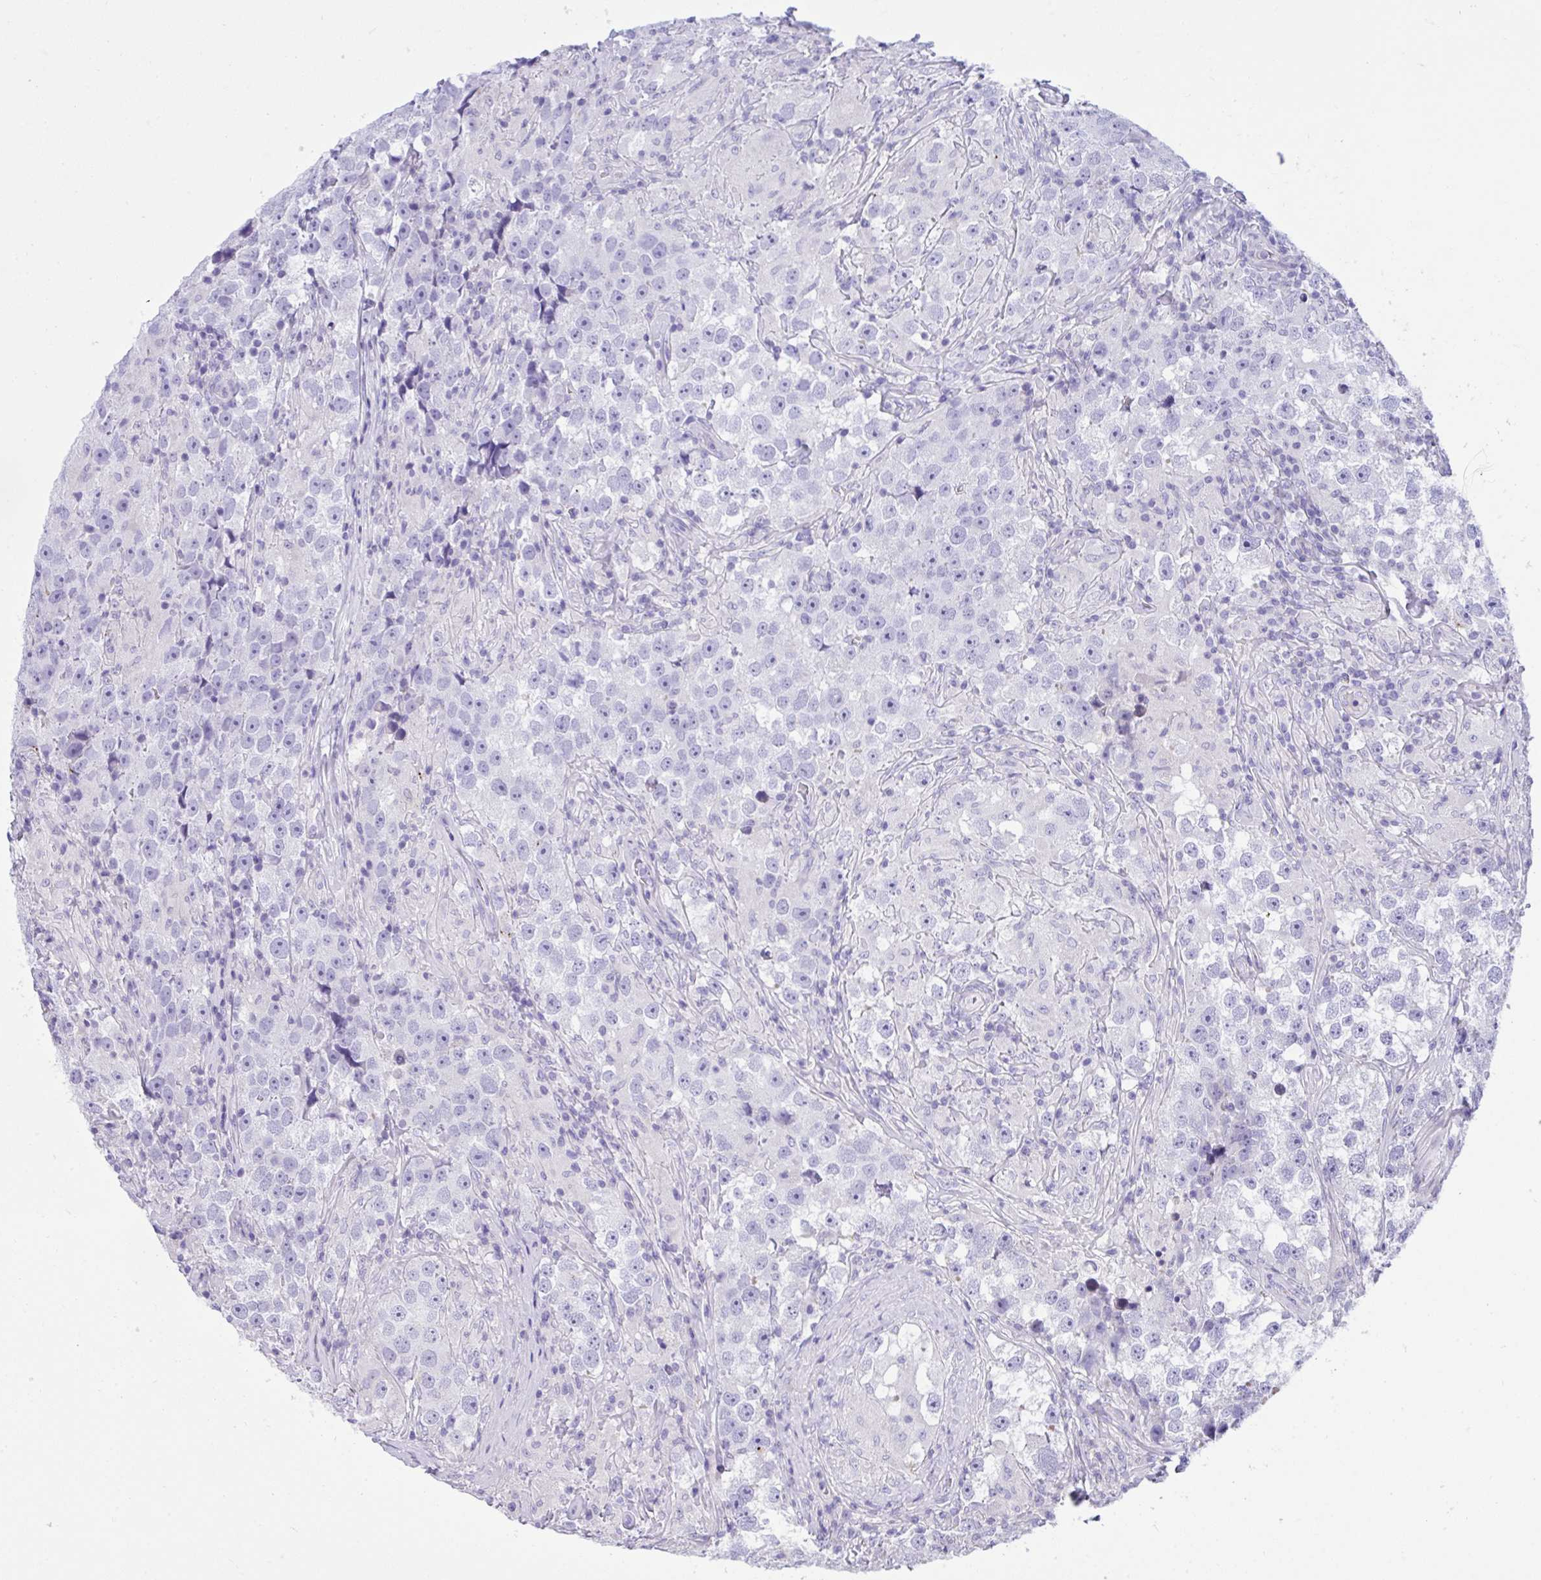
{"staining": {"intensity": "negative", "quantity": "none", "location": "none"}, "tissue": "testis cancer", "cell_type": "Tumor cells", "image_type": "cancer", "snomed": [{"axis": "morphology", "description": "Seminoma, NOS"}, {"axis": "topography", "description": "Testis"}], "caption": "DAB (3,3'-diaminobenzidine) immunohistochemical staining of human seminoma (testis) shows no significant expression in tumor cells. Nuclei are stained in blue.", "gene": "WDR97", "patient": {"sex": "male", "age": 46}}